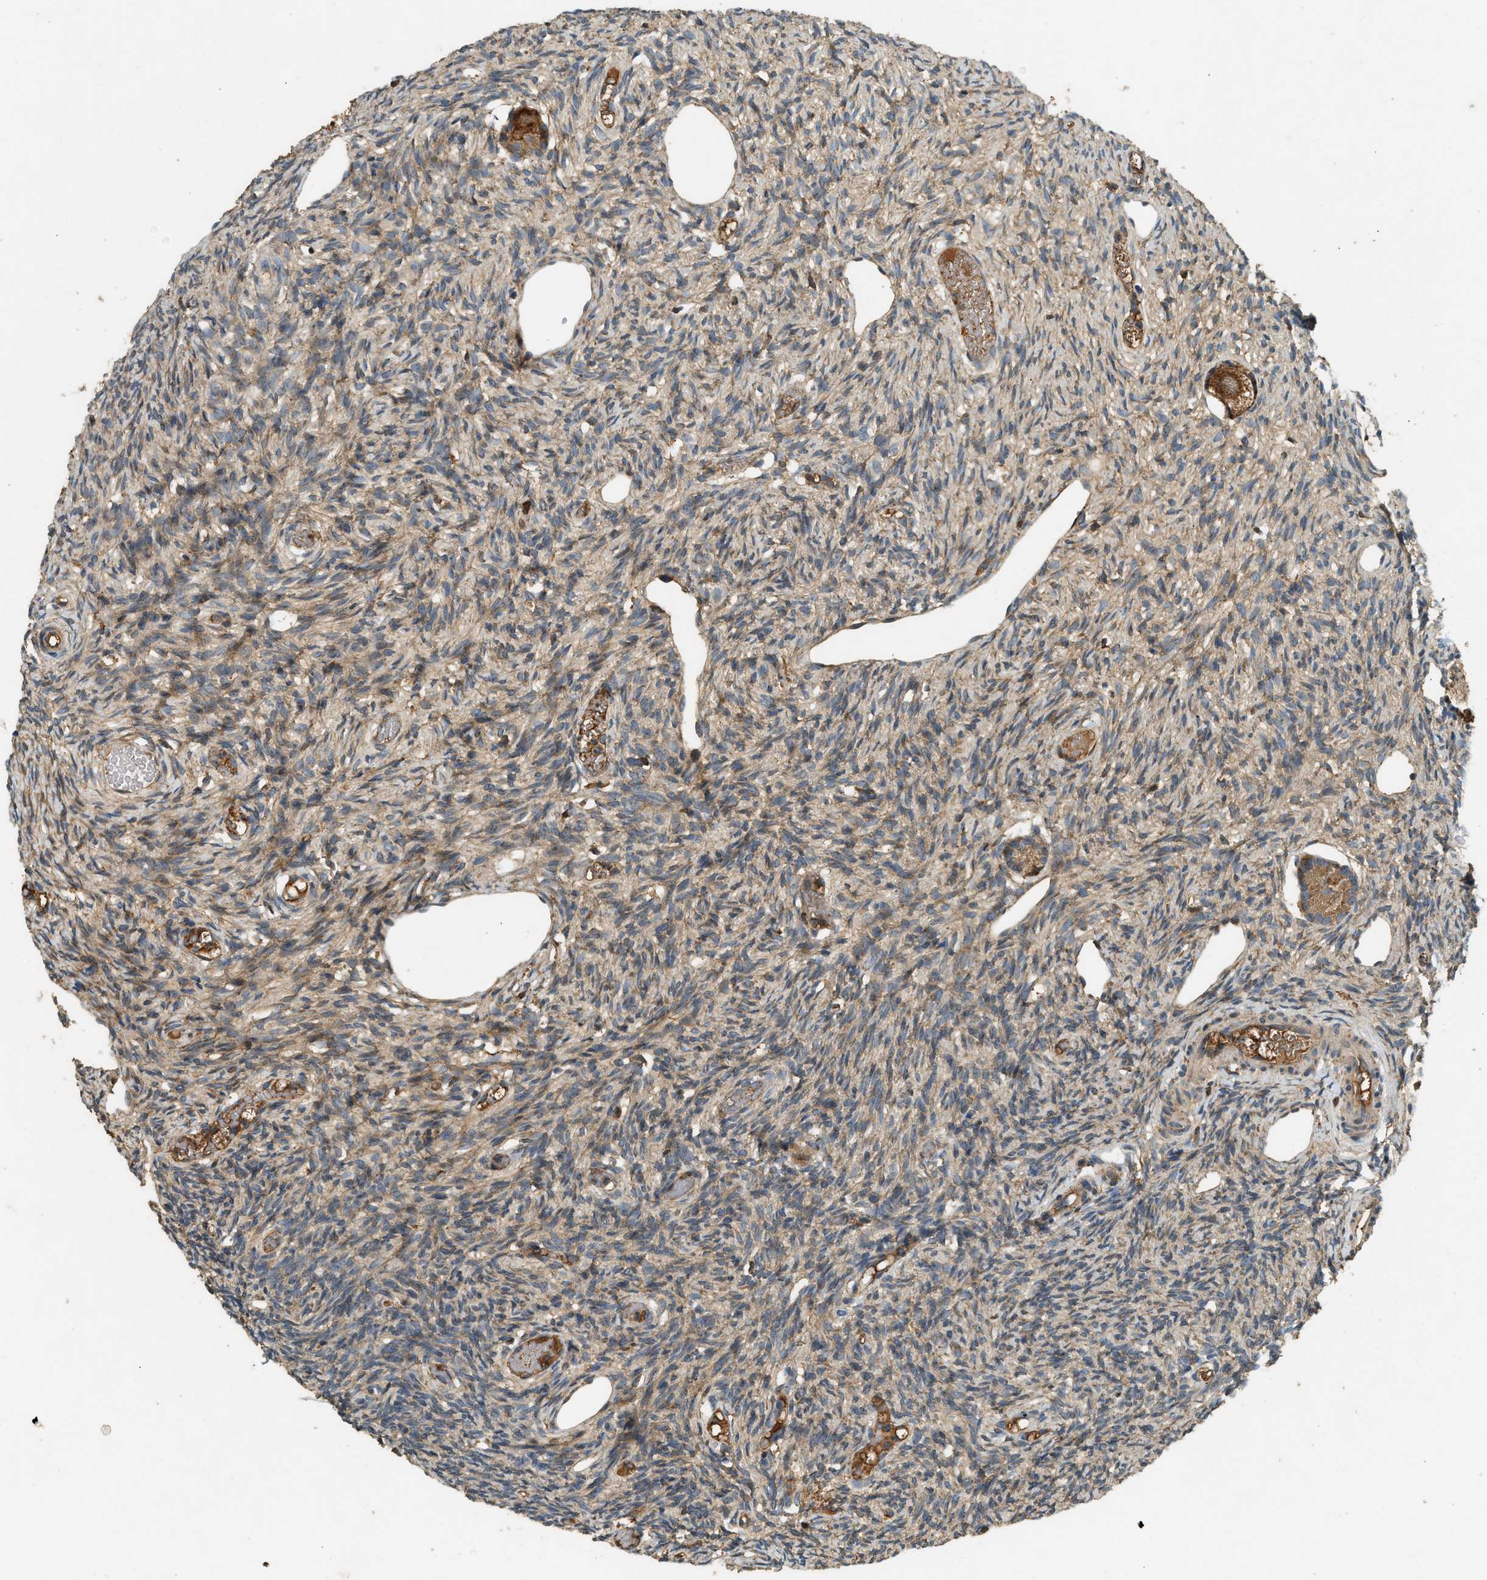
{"staining": {"intensity": "moderate", "quantity": ">75%", "location": "cytoplasmic/membranous"}, "tissue": "ovary", "cell_type": "Follicle cells", "image_type": "normal", "snomed": [{"axis": "morphology", "description": "Normal tissue, NOS"}, {"axis": "topography", "description": "Ovary"}], "caption": "Benign ovary demonstrates moderate cytoplasmic/membranous staining in approximately >75% of follicle cells, visualized by immunohistochemistry. The staining was performed using DAB (3,3'-diaminobenzidine), with brown indicating positive protein expression. Nuclei are stained blue with hematoxylin.", "gene": "CTSB", "patient": {"sex": "female", "age": 33}}